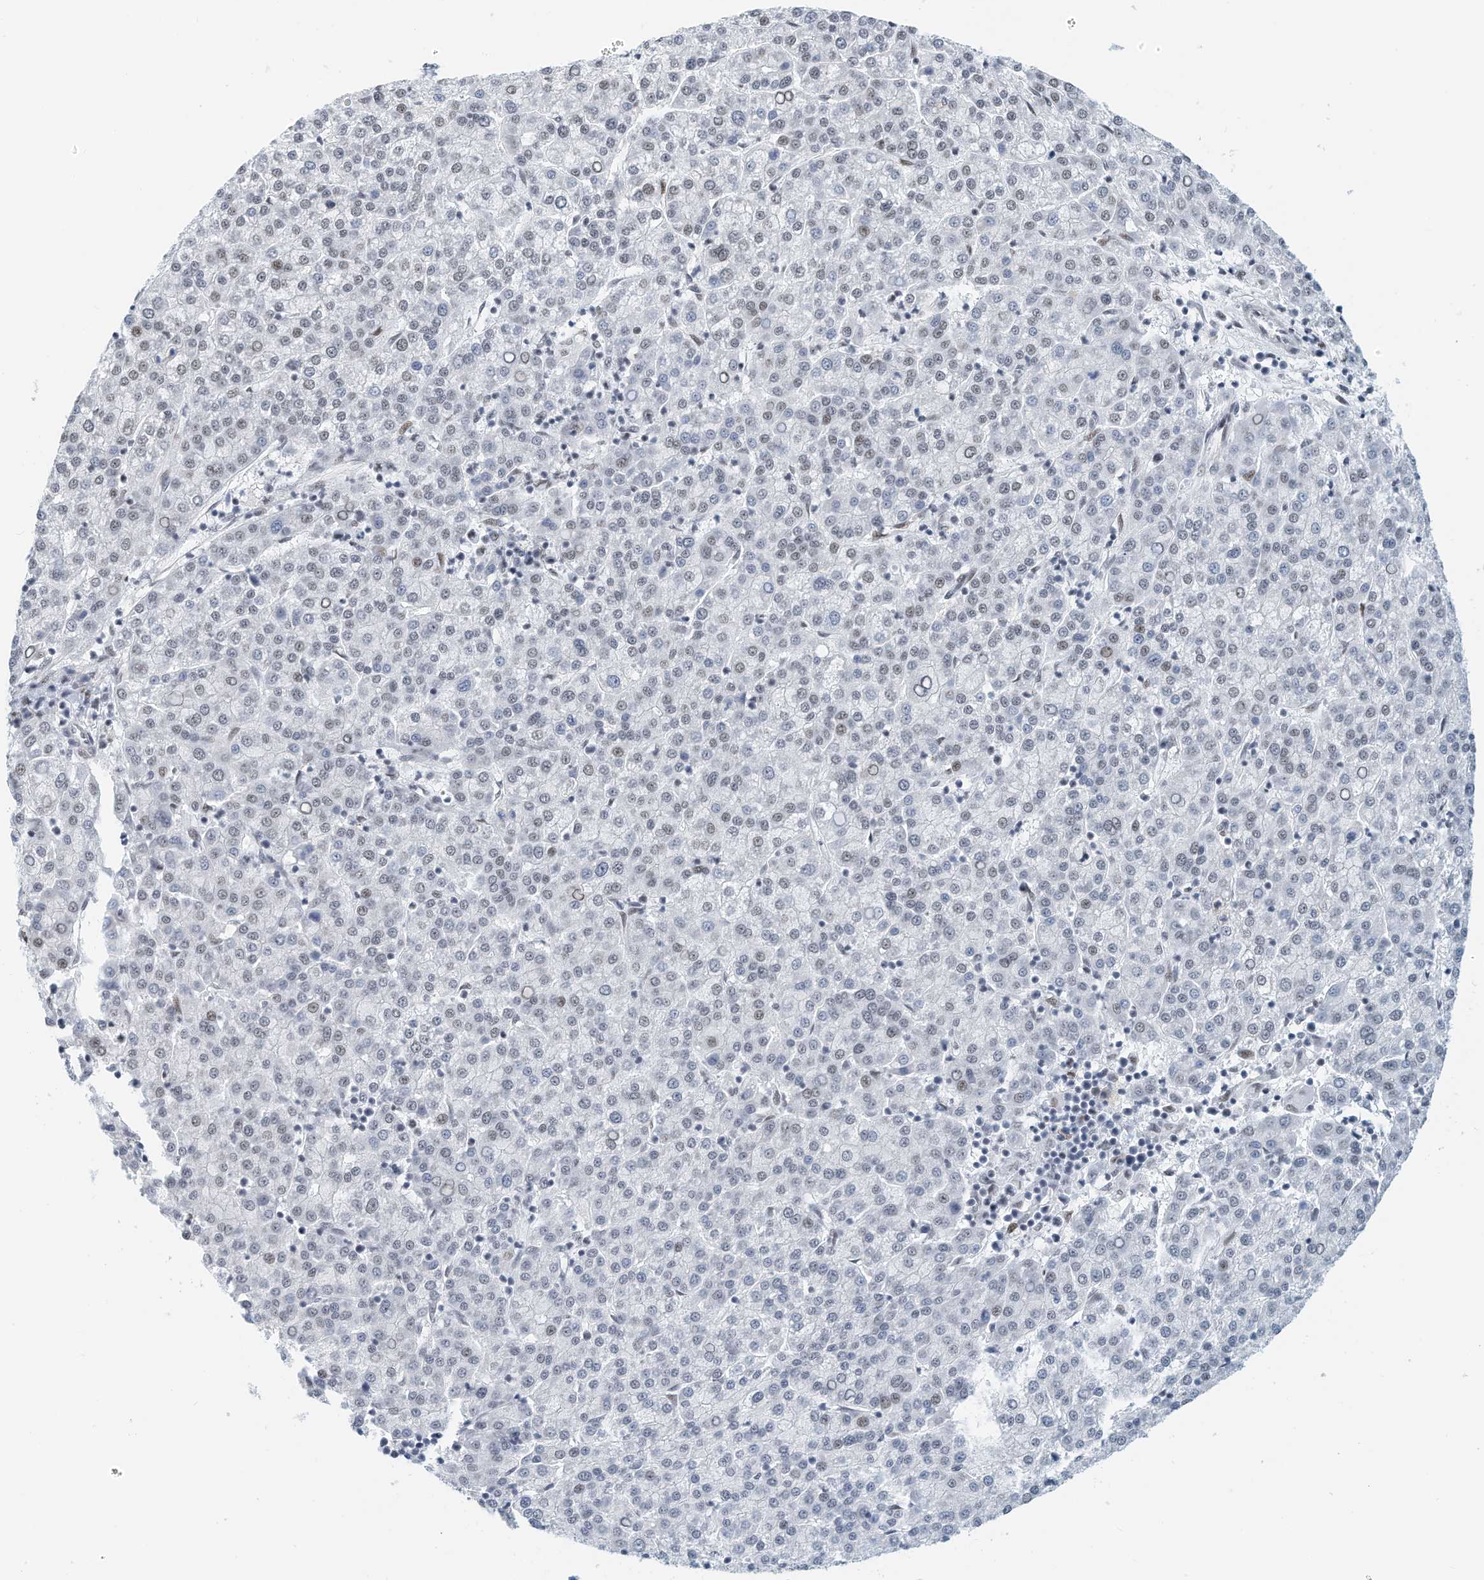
{"staining": {"intensity": "negative", "quantity": "none", "location": "none"}, "tissue": "liver cancer", "cell_type": "Tumor cells", "image_type": "cancer", "snomed": [{"axis": "morphology", "description": "Carcinoma, Hepatocellular, NOS"}, {"axis": "topography", "description": "Liver"}], "caption": "A photomicrograph of human liver cancer (hepatocellular carcinoma) is negative for staining in tumor cells.", "gene": "ARHGAP28", "patient": {"sex": "female", "age": 58}}